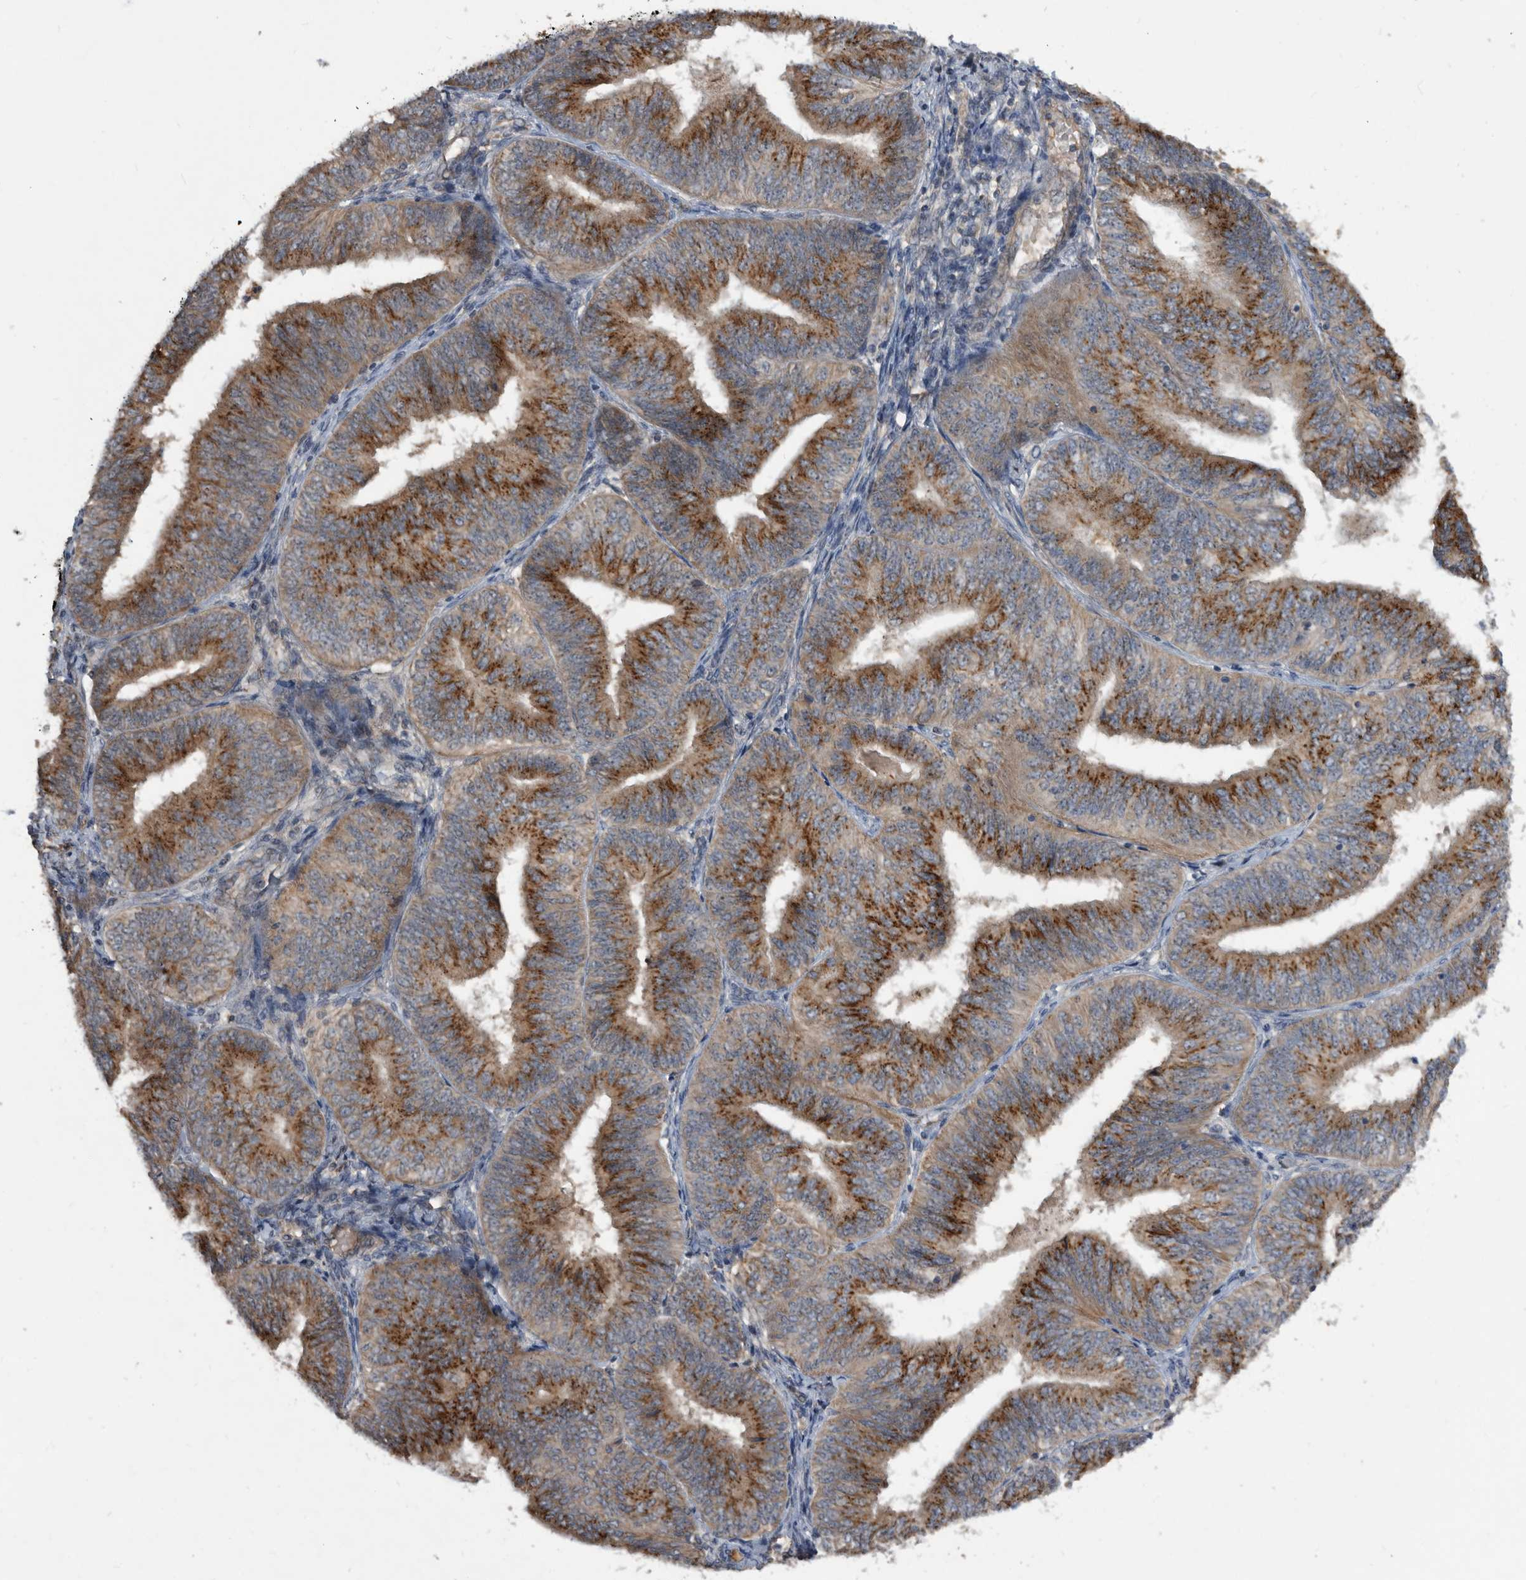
{"staining": {"intensity": "strong", "quantity": ">75%", "location": "cytoplasmic/membranous"}, "tissue": "endometrial cancer", "cell_type": "Tumor cells", "image_type": "cancer", "snomed": [{"axis": "morphology", "description": "Adenocarcinoma, NOS"}, {"axis": "topography", "description": "Endometrium"}], "caption": "Protein positivity by immunohistochemistry reveals strong cytoplasmic/membranous staining in approximately >75% of tumor cells in endometrial adenocarcinoma.", "gene": "PI15", "patient": {"sex": "female", "age": 58}}